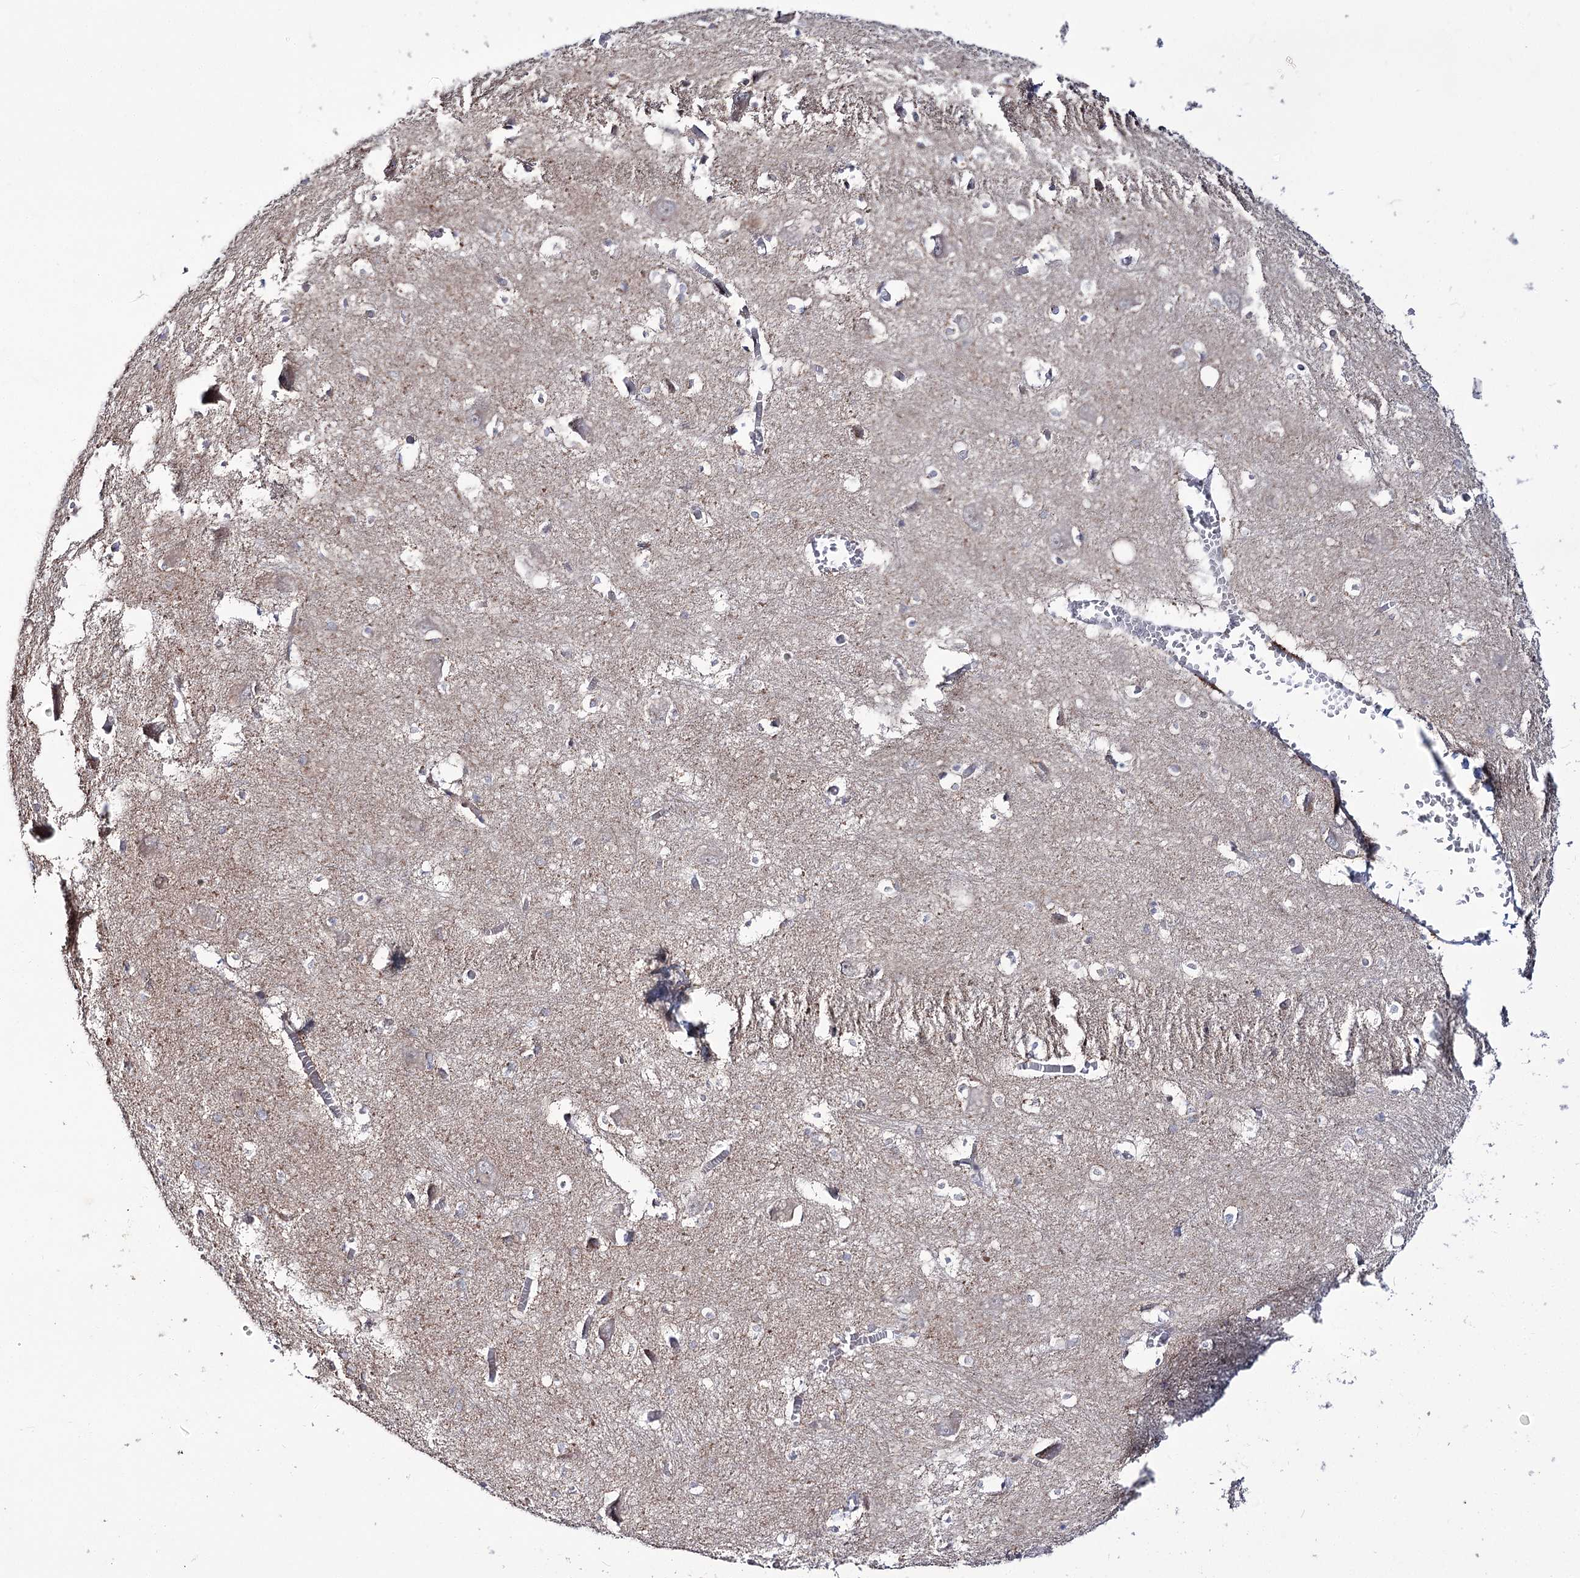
{"staining": {"intensity": "weak", "quantity": "<25%", "location": "cytoplasmic/membranous"}, "tissue": "caudate", "cell_type": "Glial cells", "image_type": "normal", "snomed": [{"axis": "morphology", "description": "Normal tissue, NOS"}, {"axis": "topography", "description": "Lateral ventricle wall"}], "caption": "Glial cells are negative for brown protein staining in benign caudate. (DAB IHC, high magnification).", "gene": "C11orf80", "patient": {"sex": "male", "age": 37}}